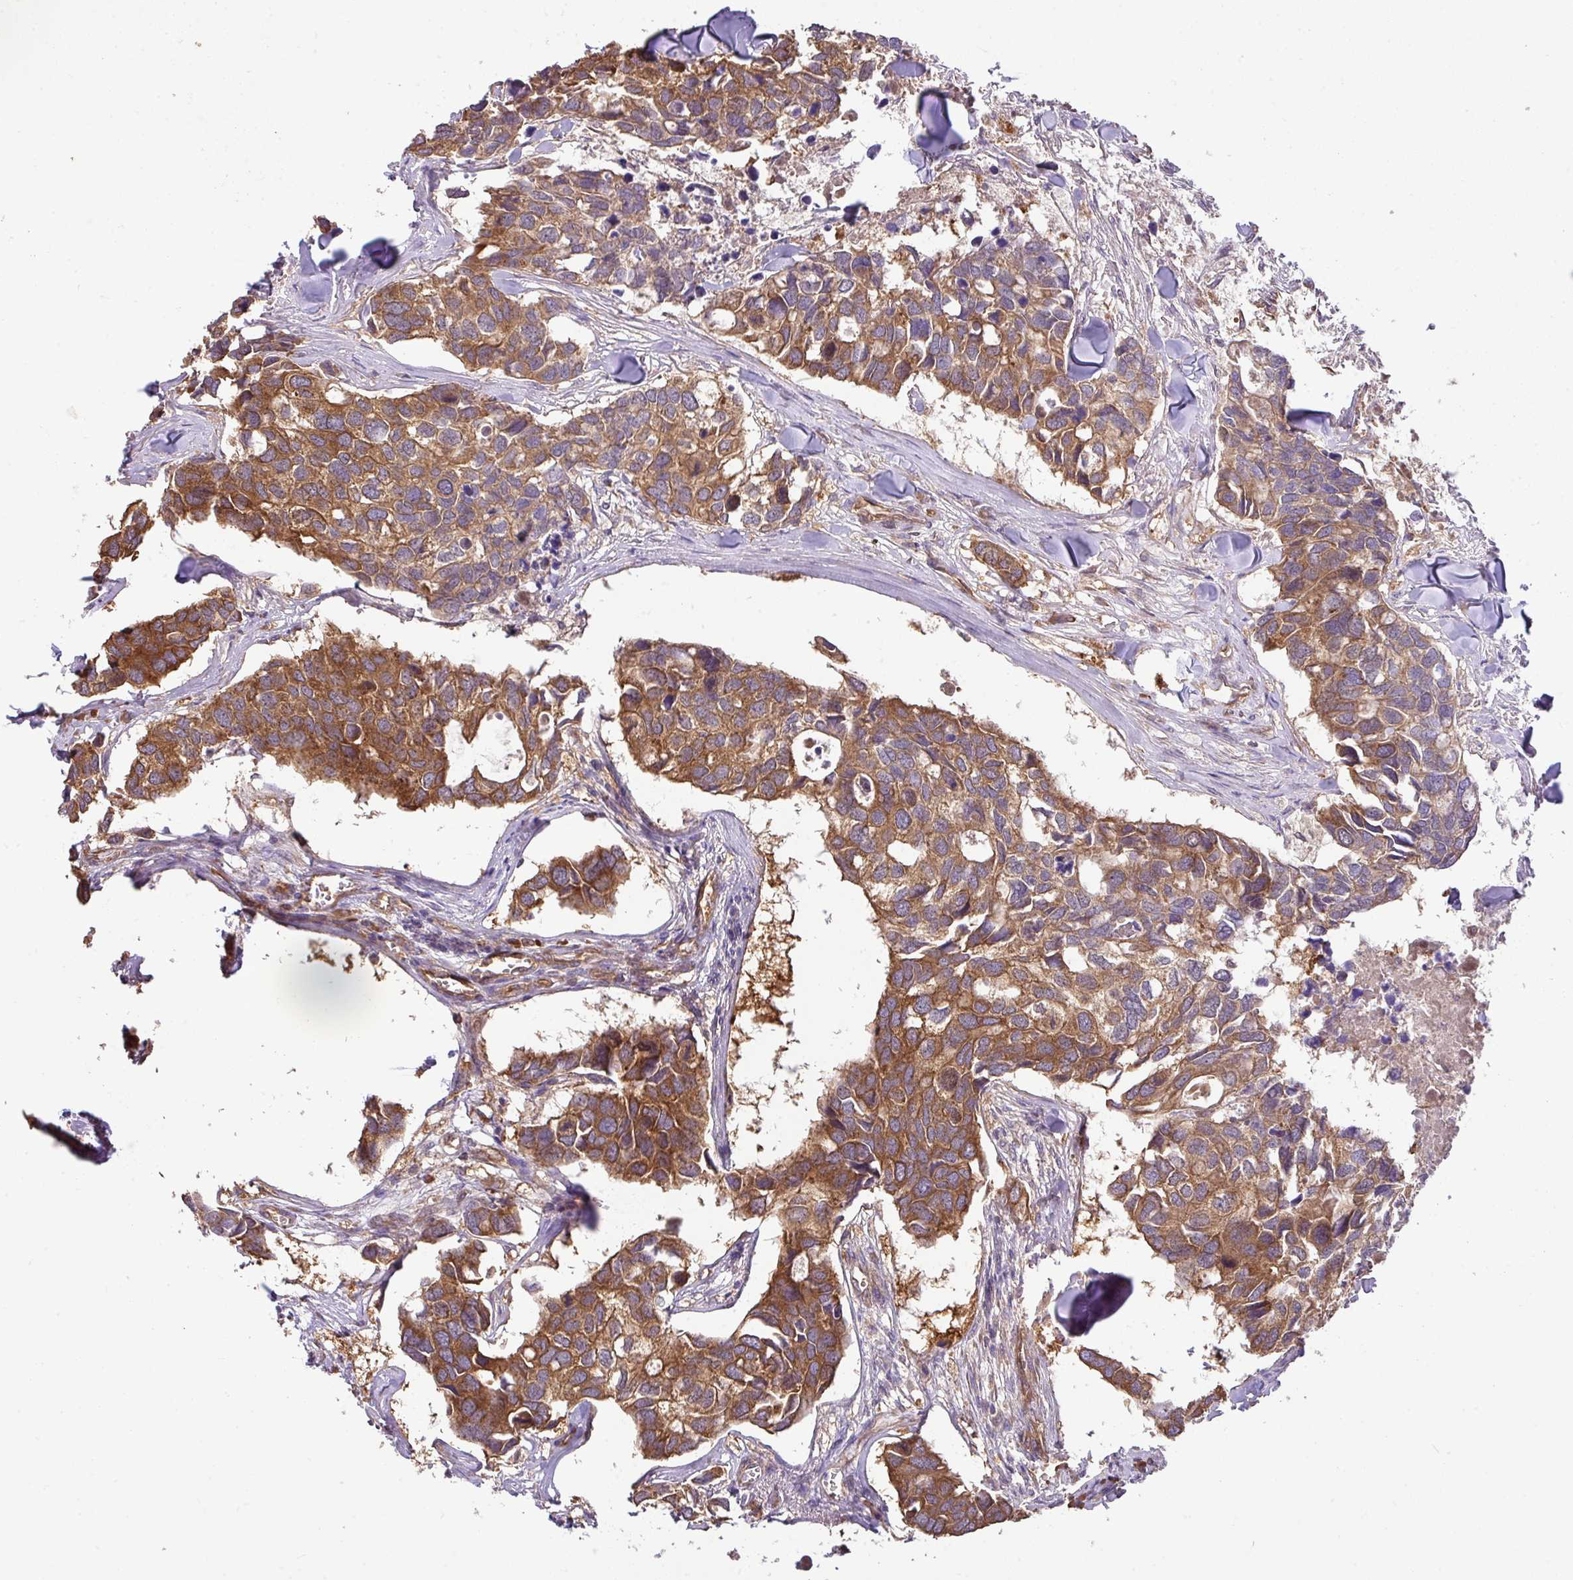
{"staining": {"intensity": "moderate", "quantity": ">75%", "location": "cytoplasmic/membranous"}, "tissue": "breast cancer", "cell_type": "Tumor cells", "image_type": "cancer", "snomed": [{"axis": "morphology", "description": "Duct carcinoma"}, {"axis": "topography", "description": "Breast"}], "caption": "An immunohistochemistry image of neoplastic tissue is shown. Protein staining in brown shows moderate cytoplasmic/membranous positivity in invasive ductal carcinoma (breast) within tumor cells.", "gene": "GSPT1", "patient": {"sex": "female", "age": 83}}